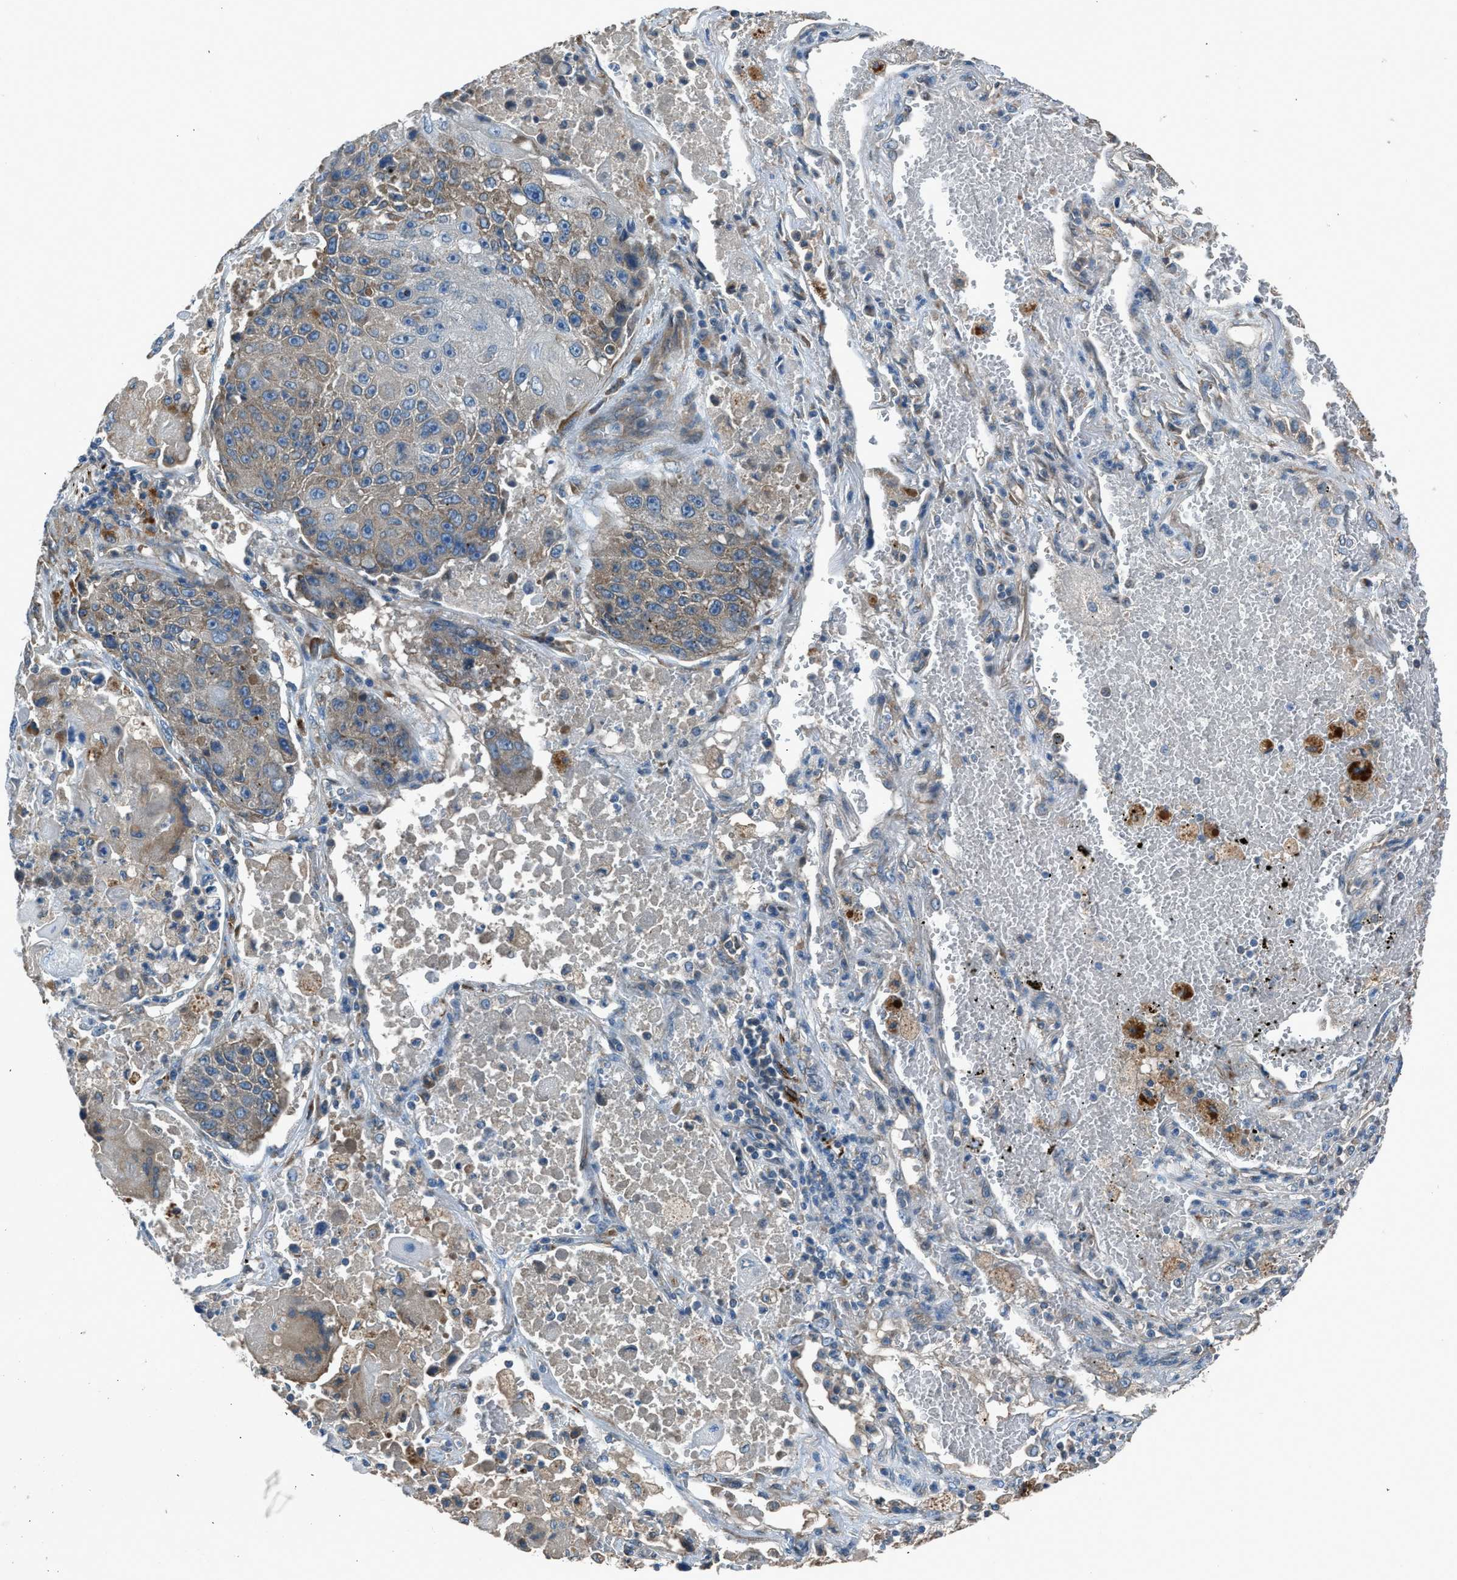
{"staining": {"intensity": "weak", "quantity": "25%-75%", "location": "cytoplasmic/membranous"}, "tissue": "lung cancer", "cell_type": "Tumor cells", "image_type": "cancer", "snomed": [{"axis": "morphology", "description": "Squamous cell carcinoma, NOS"}, {"axis": "topography", "description": "Lung"}], "caption": "Immunohistochemical staining of human squamous cell carcinoma (lung) reveals low levels of weak cytoplasmic/membranous protein expression in approximately 25%-75% of tumor cells.", "gene": "LMBR1", "patient": {"sex": "male", "age": 61}}